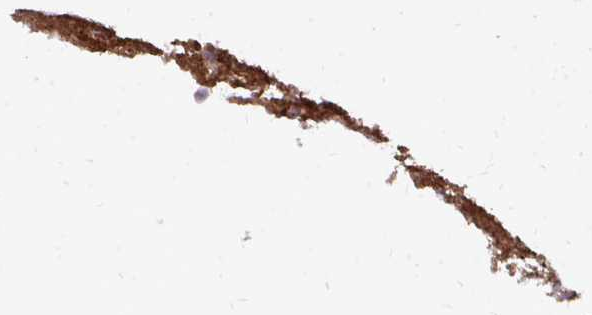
{"staining": {"intensity": "strong", "quantity": "<25%", "location": "cytoplasmic/membranous"}, "tissue": "glioma", "cell_type": "Tumor cells", "image_type": "cancer", "snomed": [{"axis": "morphology", "description": "Glioma, malignant, High grade"}, {"axis": "topography", "description": "Brain"}], "caption": "Protein staining of malignant glioma (high-grade) tissue exhibits strong cytoplasmic/membranous staining in approximately <25% of tumor cells.", "gene": "MARCKSL1", "patient": {"sex": "male", "age": 56}}